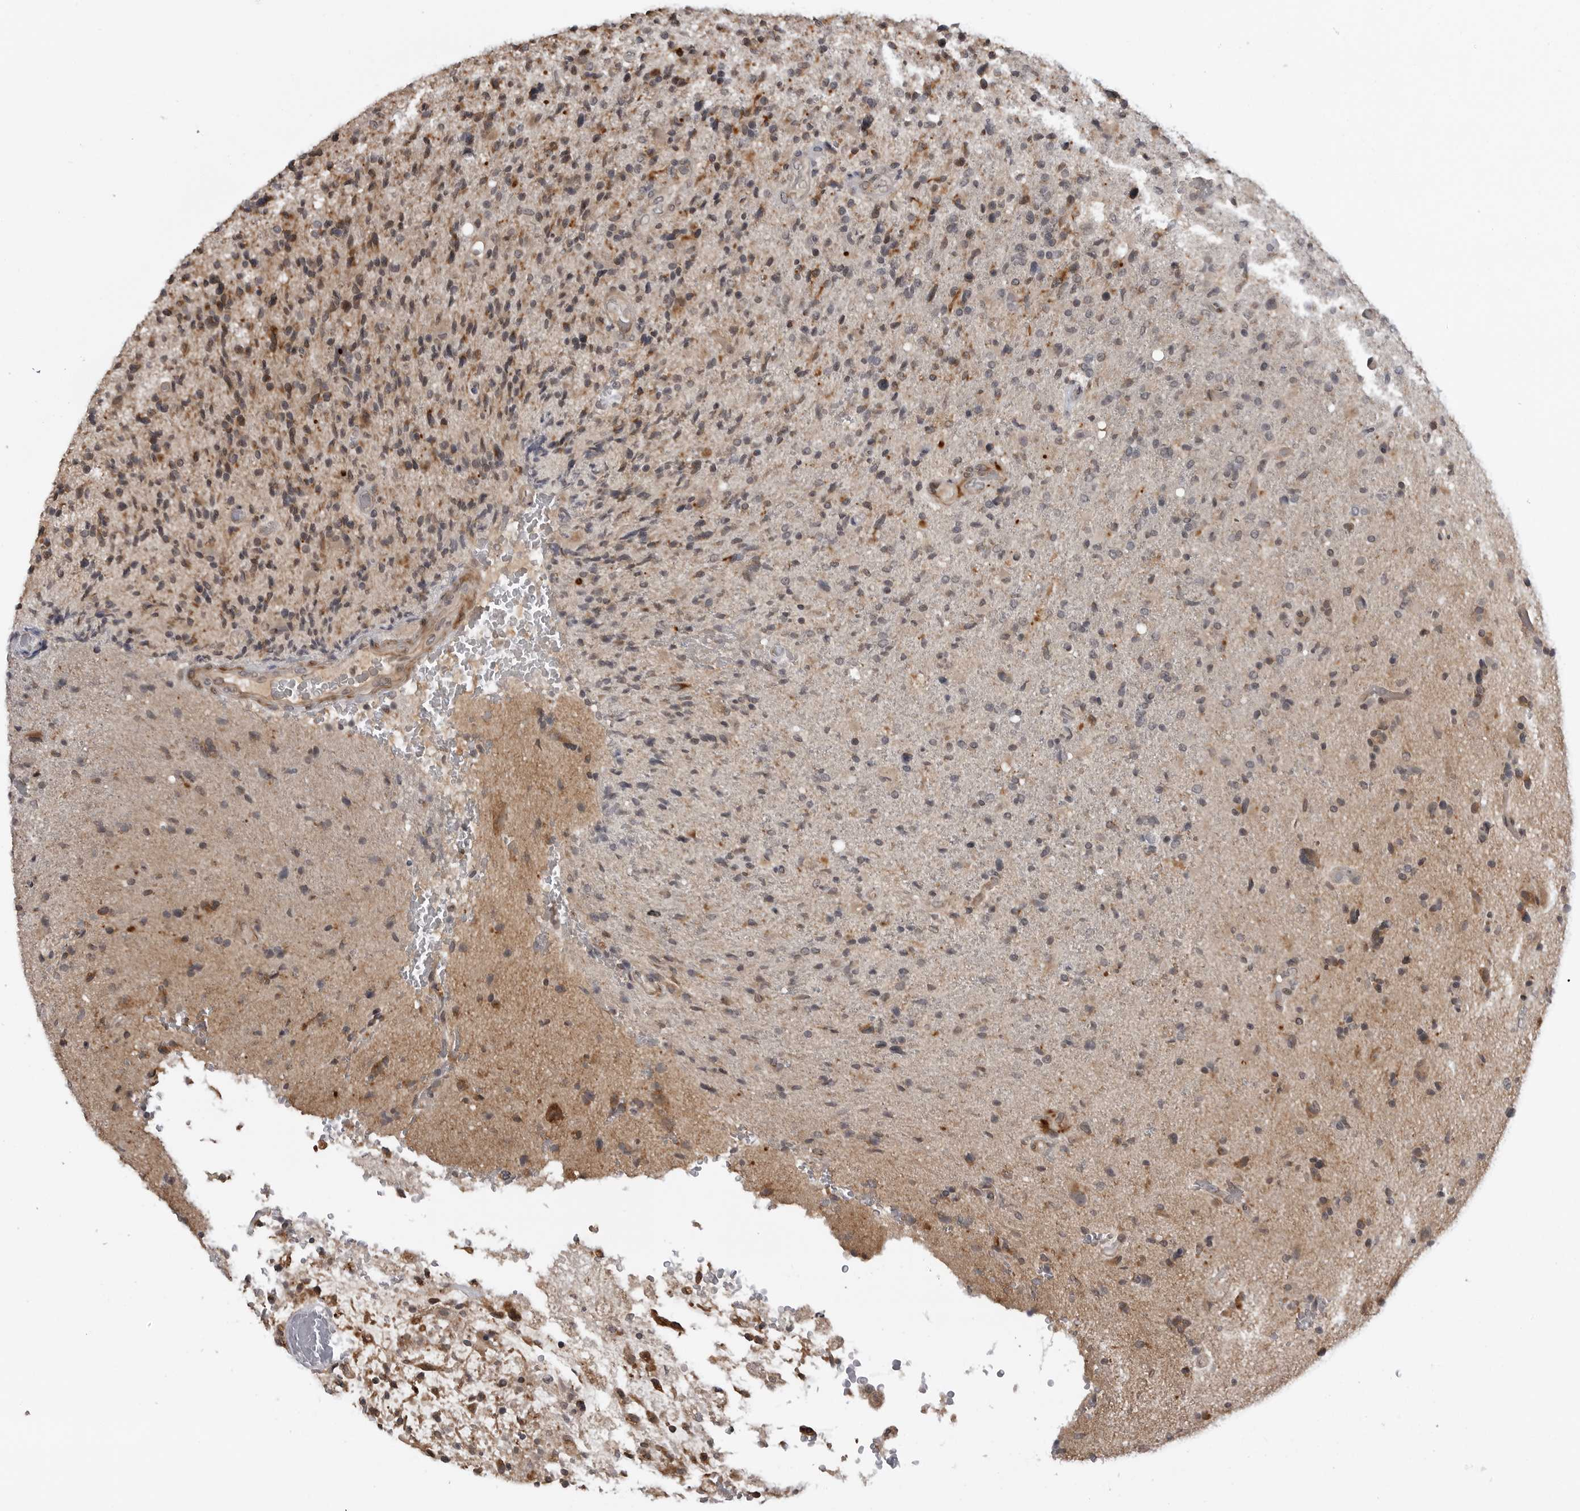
{"staining": {"intensity": "moderate", "quantity": "<25%", "location": "cytoplasmic/membranous"}, "tissue": "glioma", "cell_type": "Tumor cells", "image_type": "cancer", "snomed": [{"axis": "morphology", "description": "Glioma, malignant, High grade"}, {"axis": "topography", "description": "Brain"}], "caption": "The photomicrograph shows immunohistochemical staining of high-grade glioma (malignant). There is moderate cytoplasmic/membranous positivity is appreciated in about <25% of tumor cells.", "gene": "FAAP100", "patient": {"sex": "male", "age": 72}}